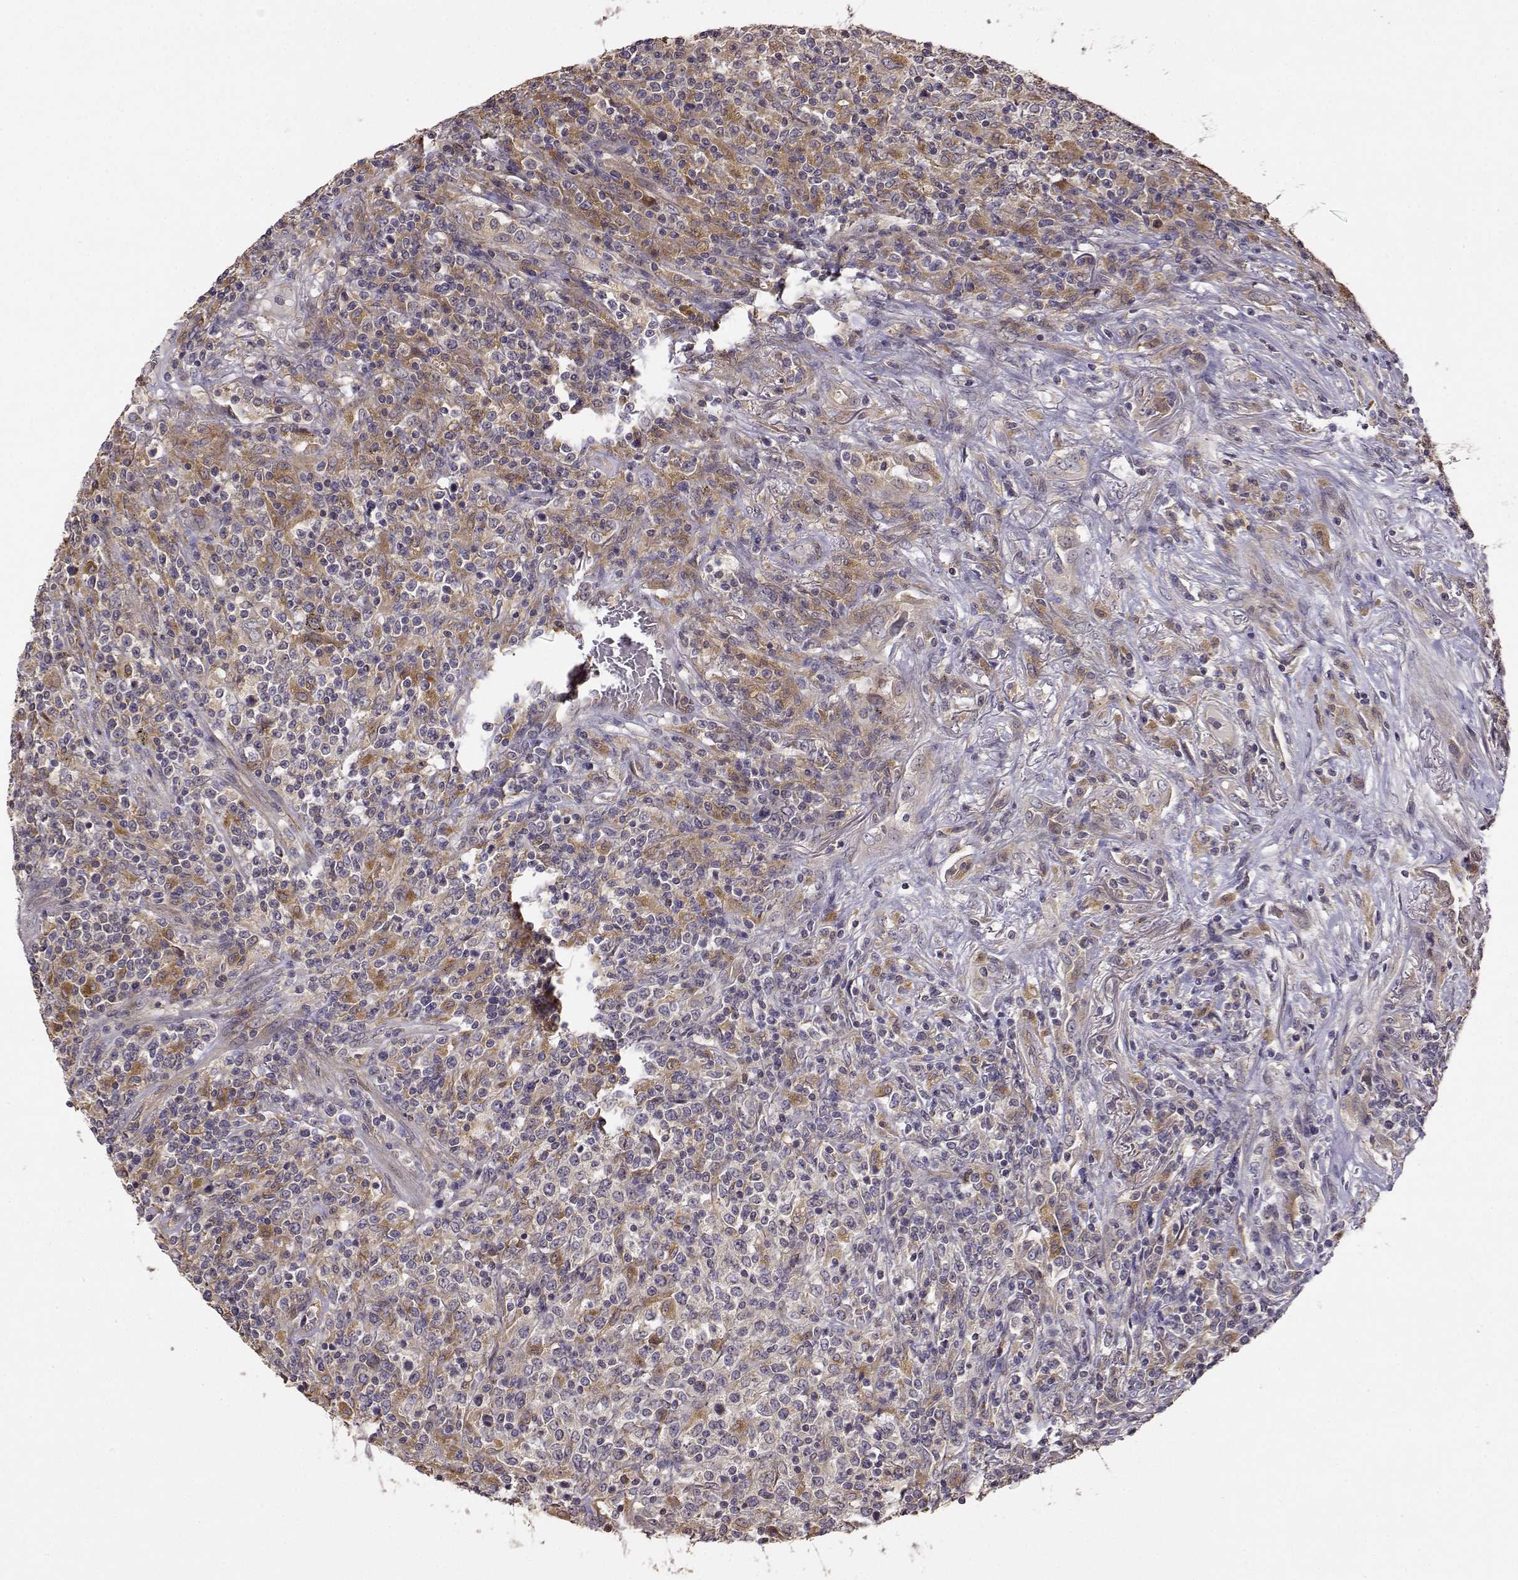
{"staining": {"intensity": "moderate", "quantity": "25%-75%", "location": "cytoplasmic/membranous"}, "tissue": "lymphoma", "cell_type": "Tumor cells", "image_type": "cancer", "snomed": [{"axis": "morphology", "description": "Malignant lymphoma, non-Hodgkin's type, High grade"}, {"axis": "topography", "description": "Lung"}], "caption": "DAB immunohistochemical staining of lymphoma demonstrates moderate cytoplasmic/membranous protein staining in approximately 25%-75% of tumor cells.", "gene": "CRIM1", "patient": {"sex": "male", "age": 79}}